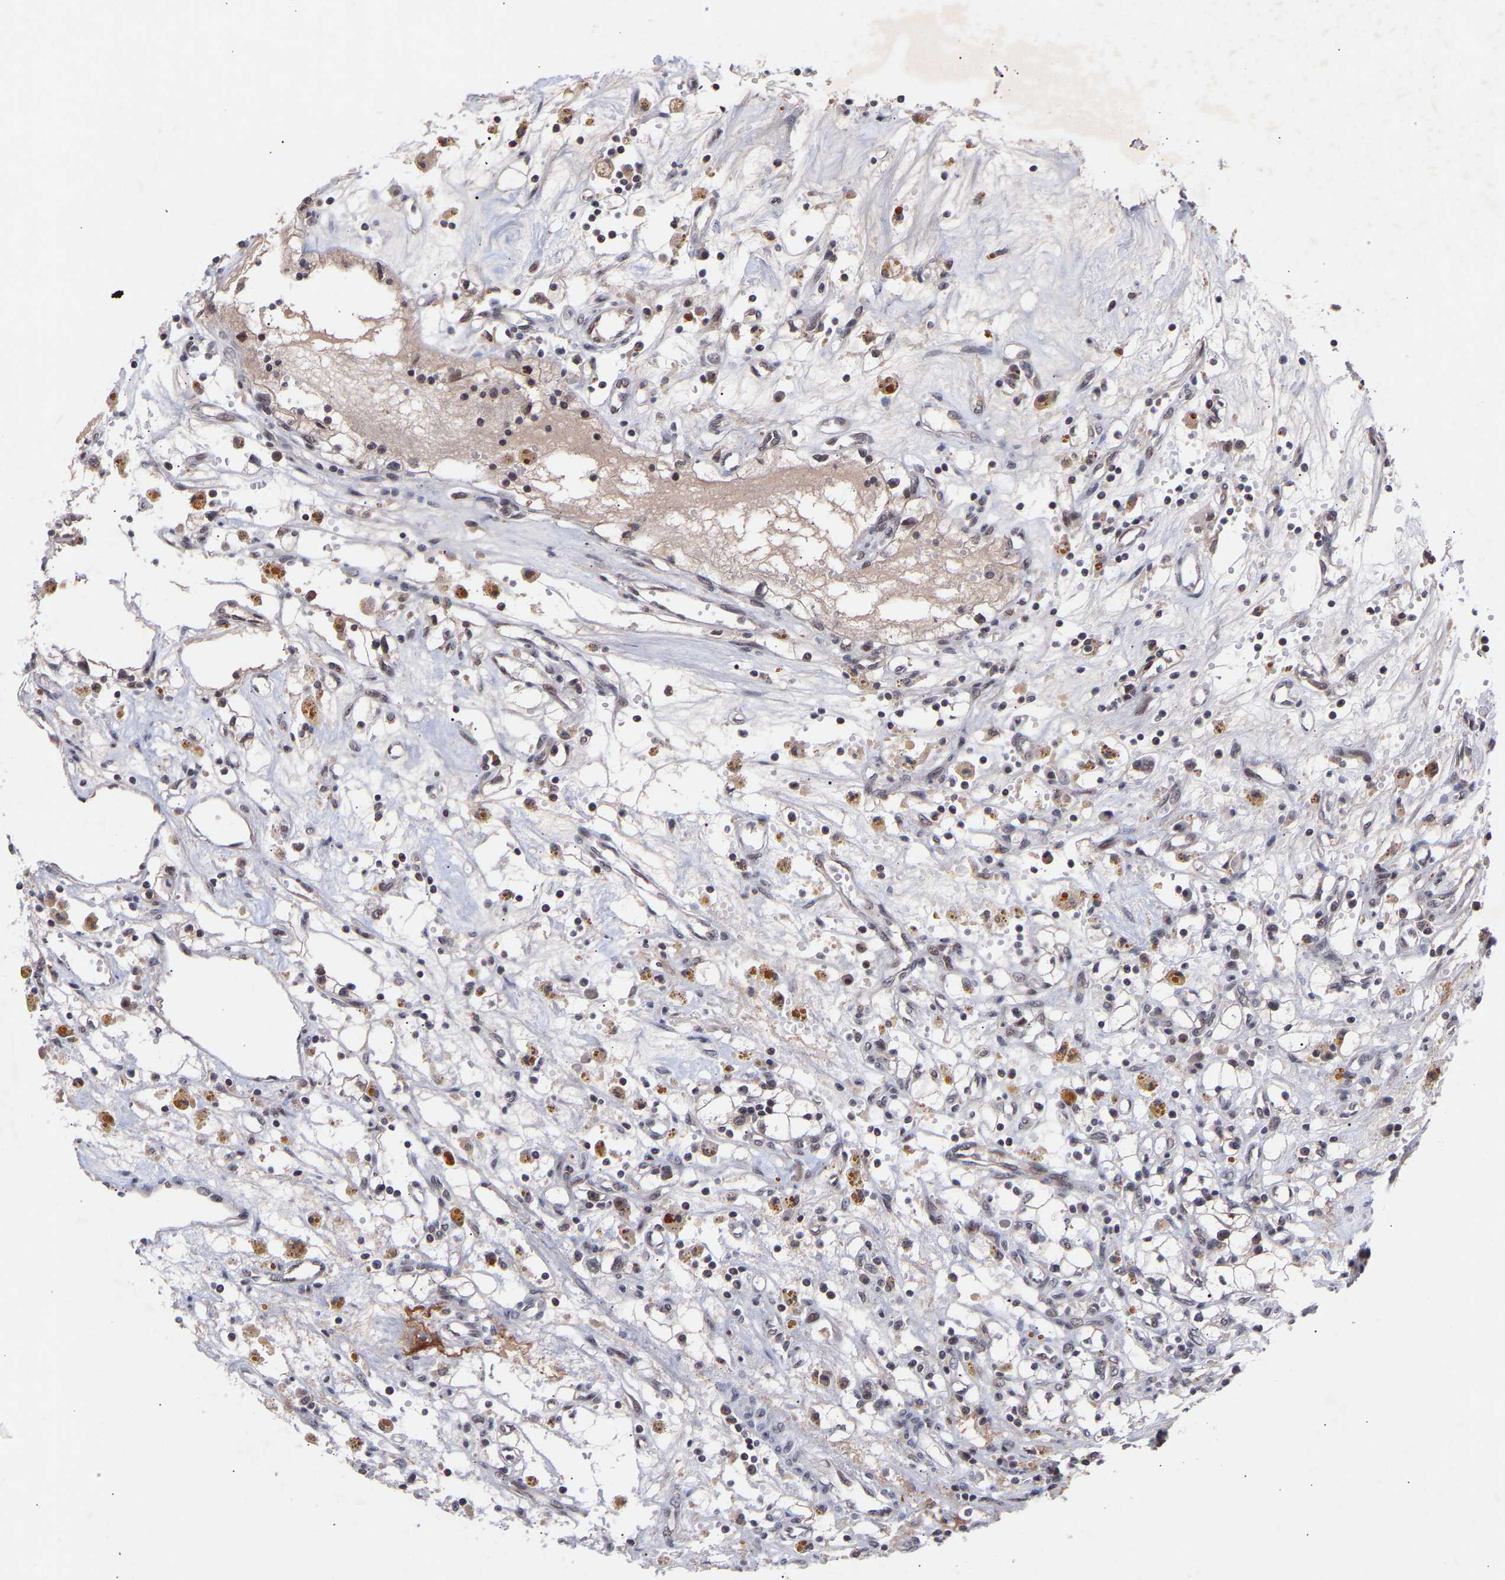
{"staining": {"intensity": "negative", "quantity": "none", "location": "none"}, "tissue": "renal cancer", "cell_type": "Tumor cells", "image_type": "cancer", "snomed": [{"axis": "morphology", "description": "Adenocarcinoma, NOS"}, {"axis": "topography", "description": "Kidney"}], "caption": "A high-resolution image shows immunohistochemistry (IHC) staining of renal adenocarcinoma, which shows no significant staining in tumor cells.", "gene": "RBM15", "patient": {"sex": "male", "age": 56}}